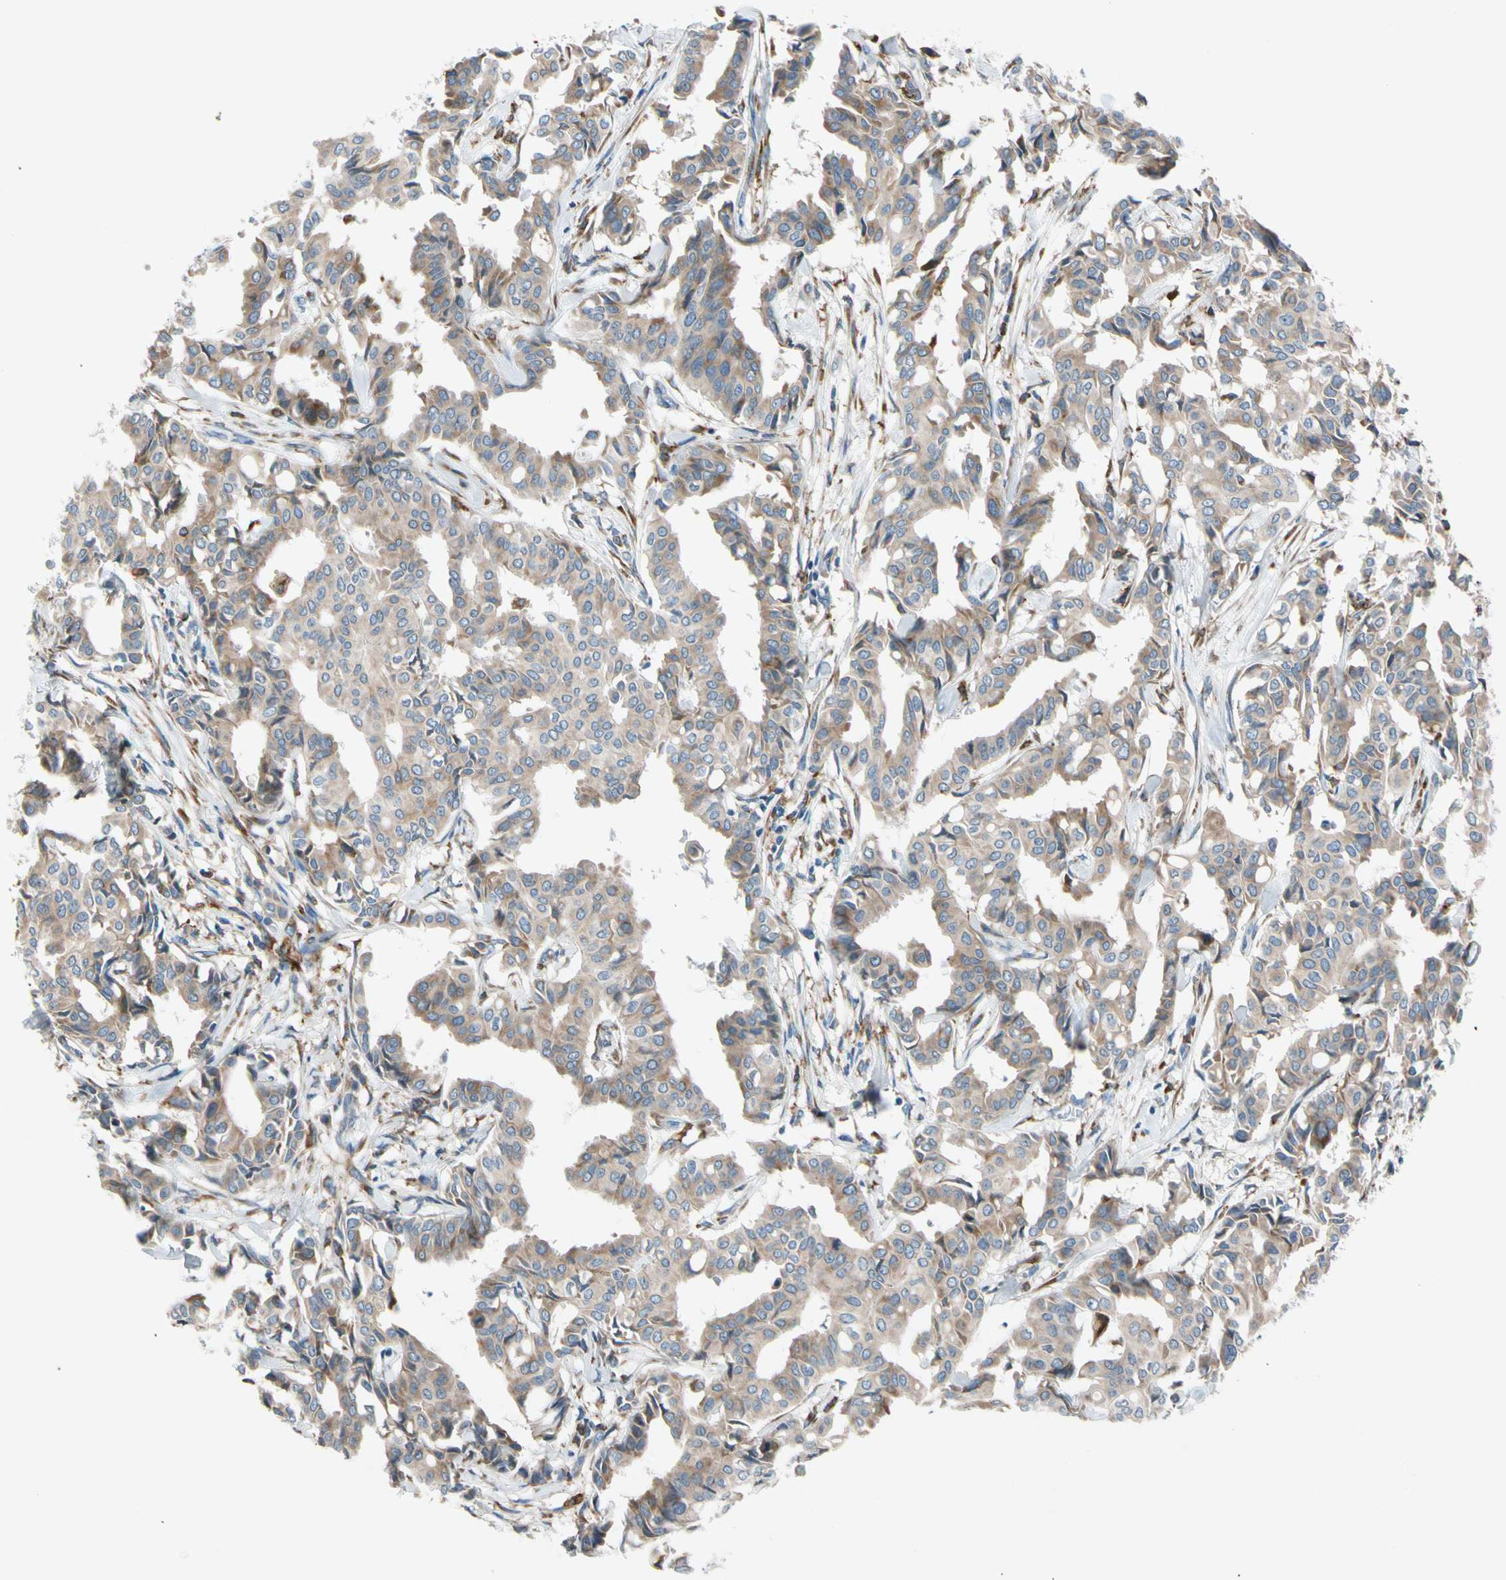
{"staining": {"intensity": "moderate", "quantity": ">75%", "location": "cytoplasmic/membranous"}, "tissue": "head and neck cancer", "cell_type": "Tumor cells", "image_type": "cancer", "snomed": [{"axis": "morphology", "description": "Adenocarcinoma, NOS"}, {"axis": "topography", "description": "Salivary gland"}, {"axis": "topography", "description": "Head-Neck"}], "caption": "High-magnification brightfield microscopy of head and neck cancer stained with DAB (3,3'-diaminobenzidine) (brown) and counterstained with hematoxylin (blue). tumor cells exhibit moderate cytoplasmic/membranous staining is identified in about>75% of cells.", "gene": "LRPAP1", "patient": {"sex": "female", "age": 59}}